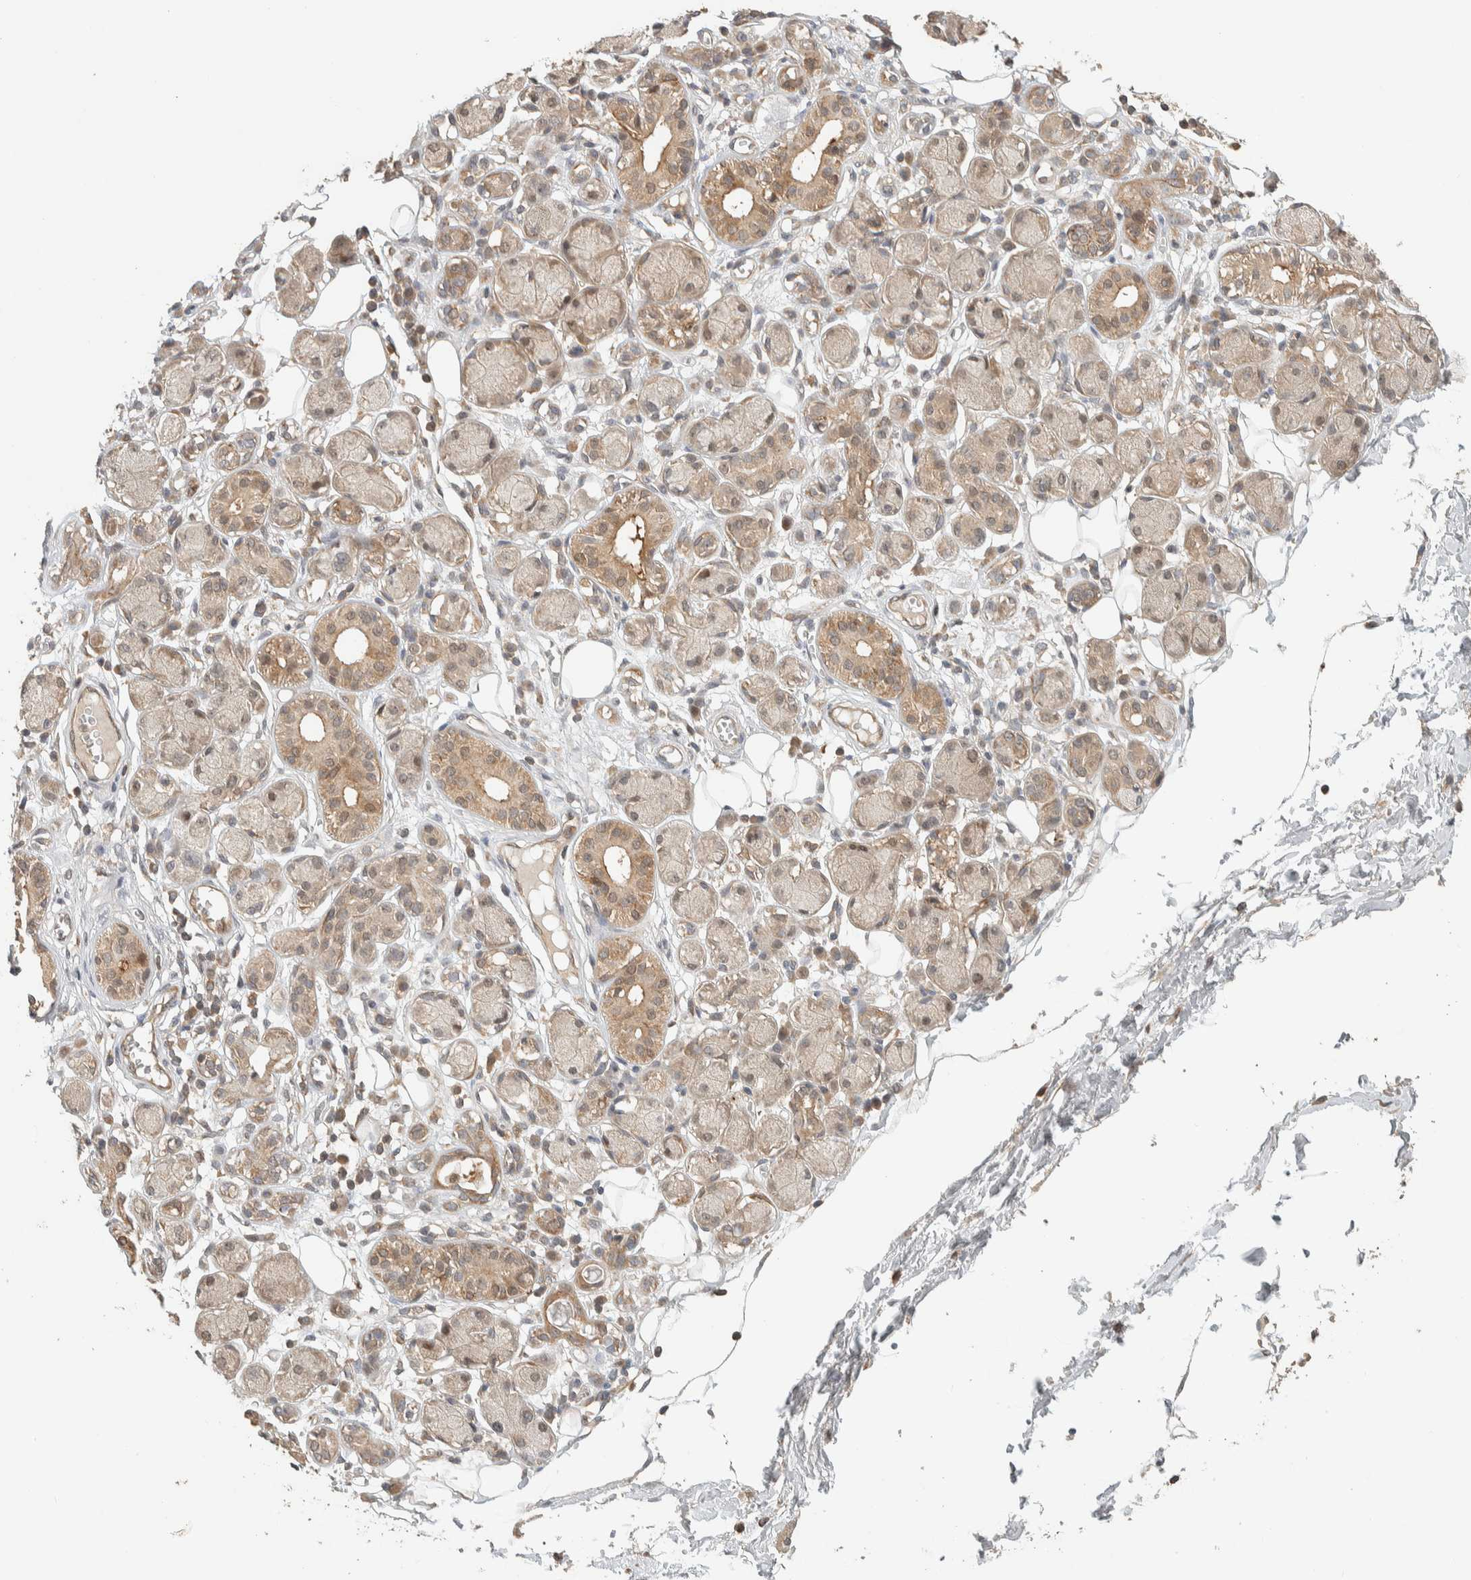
{"staining": {"intensity": "negative", "quantity": "none", "location": "none"}, "tissue": "adipose tissue", "cell_type": "Adipocytes", "image_type": "normal", "snomed": [{"axis": "morphology", "description": "Normal tissue, NOS"}, {"axis": "morphology", "description": "Inflammation, NOS"}, {"axis": "topography", "description": "Vascular tissue"}, {"axis": "topography", "description": "Salivary gland"}], "caption": "Adipose tissue stained for a protein using immunohistochemistry shows no staining adipocytes.", "gene": "ADSS2", "patient": {"sex": "female", "age": 75}}